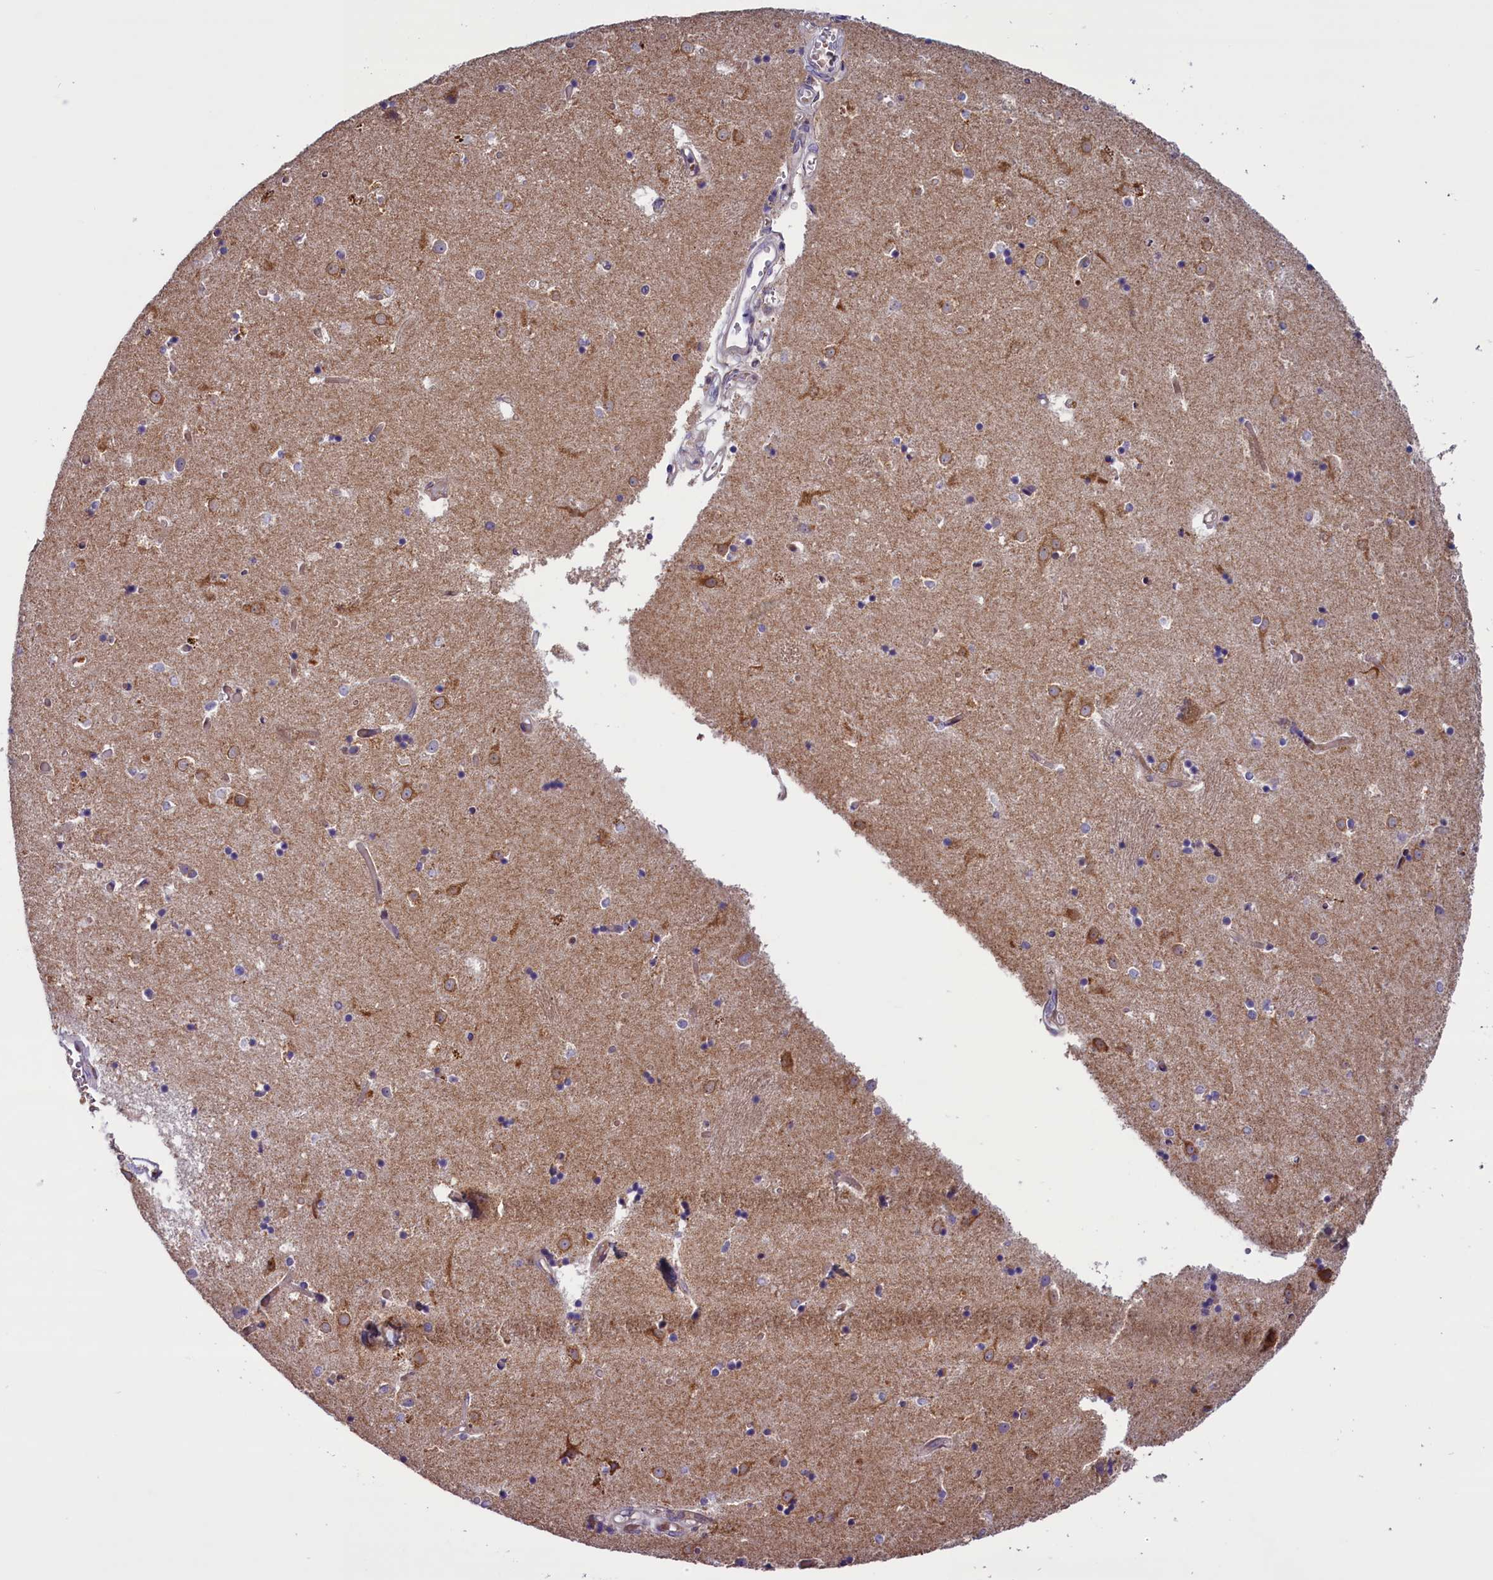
{"staining": {"intensity": "negative", "quantity": "none", "location": "none"}, "tissue": "caudate", "cell_type": "Glial cells", "image_type": "normal", "snomed": [{"axis": "morphology", "description": "Normal tissue, NOS"}, {"axis": "topography", "description": "Lateral ventricle wall"}], "caption": "A high-resolution photomicrograph shows immunohistochemistry (IHC) staining of benign caudate, which shows no significant staining in glial cells.", "gene": "MIEF2", "patient": {"sex": "female", "age": 52}}